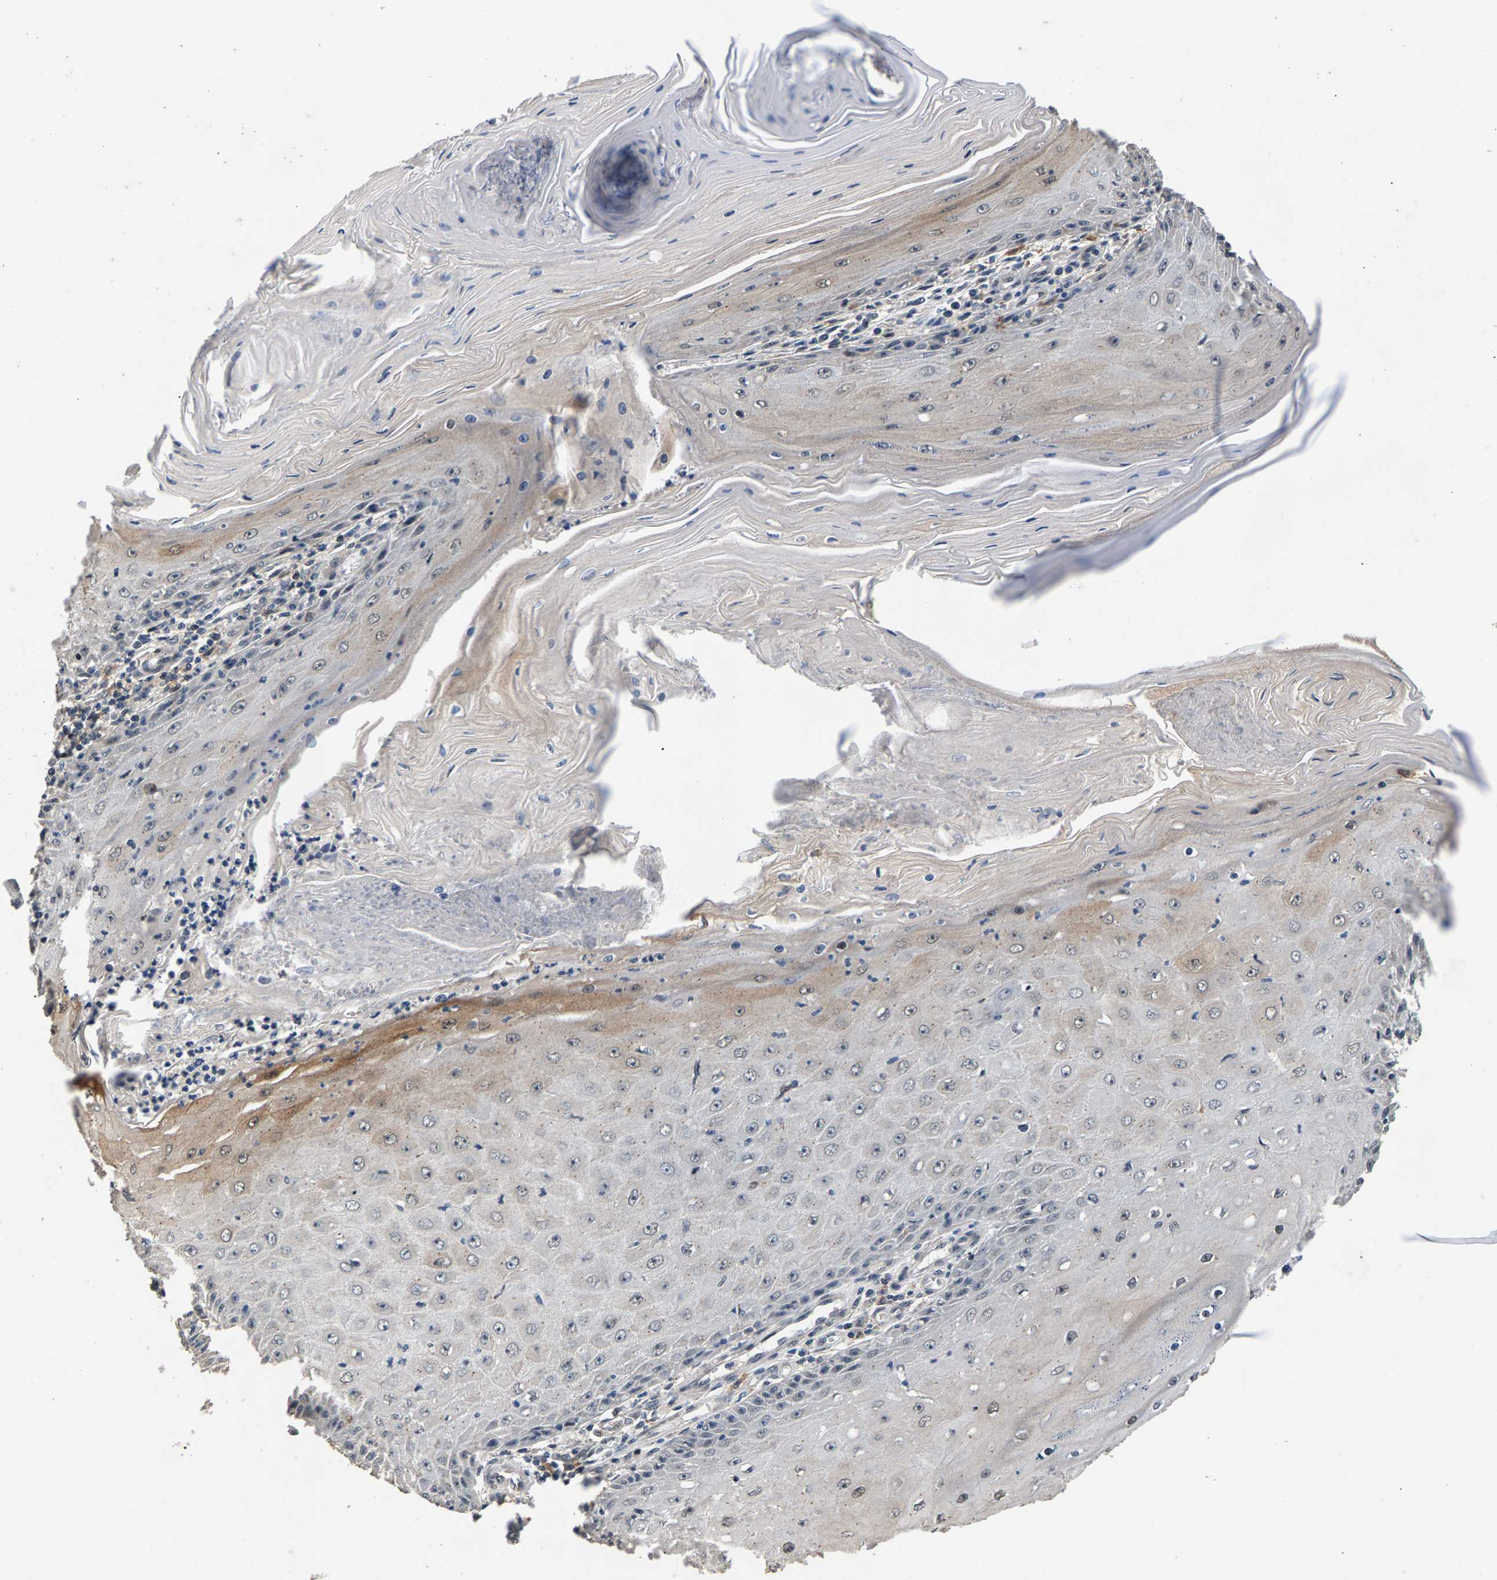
{"staining": {"intensity": "weak", "quantity": "<25%", "location": "cytoplasmic/membranous"}, "tissue": "skin cancer", "cell_type": "Tumor cells", "image_type": "cancer", "snomed": [{"axis": "morphology", "description": "Squamous cell carcinoma, NOS"}, {"axis": "topography", "description": "Skin"}], "caption": "There is no significant expression in tumor cells of squamous cell carcinoma (skin). (DAB IHC with hematoxylin counter stain).", "gene": "RBM33", "patient": {"sex": "female", "age": 73}}